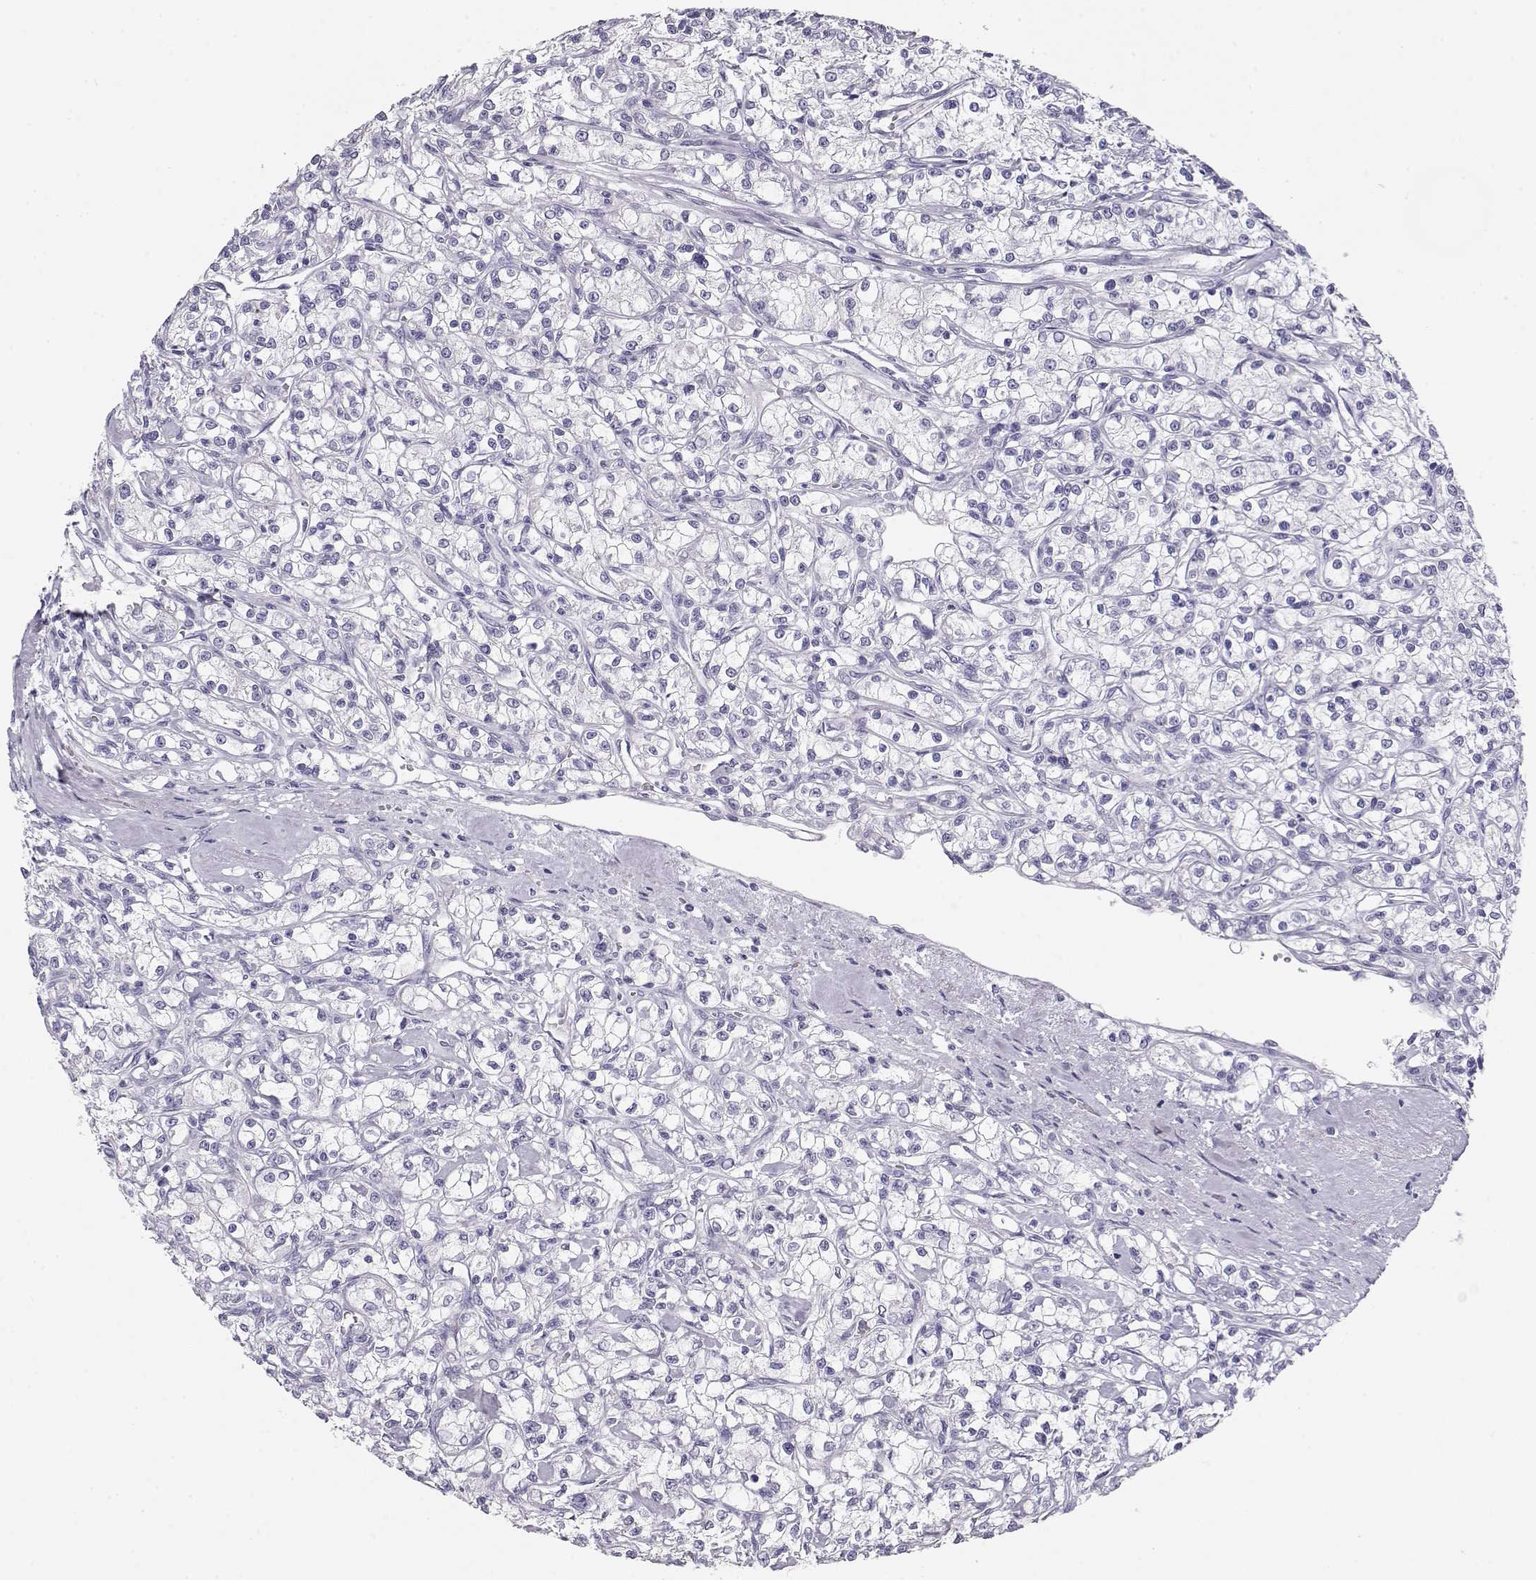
{"staining": {"intensity": "negative", "quantity": "none", "location": "none"}, "tissue": "renal cancer", "cell_type": "Tumor cells", "image_type": "cancer", "snomed": [{"axis": "morphology", "description": "Adenocarcinoma, NOS"}, {"axis": "topography", "description": "Kidney"}], "caption": "Renal cancer (adenocarcinoma) stained for a protein using immunohistochemistry exhibits no staining tumor cells.", "gene": "MAGEC1", "patient": {"sex": "female", "age": 59}}